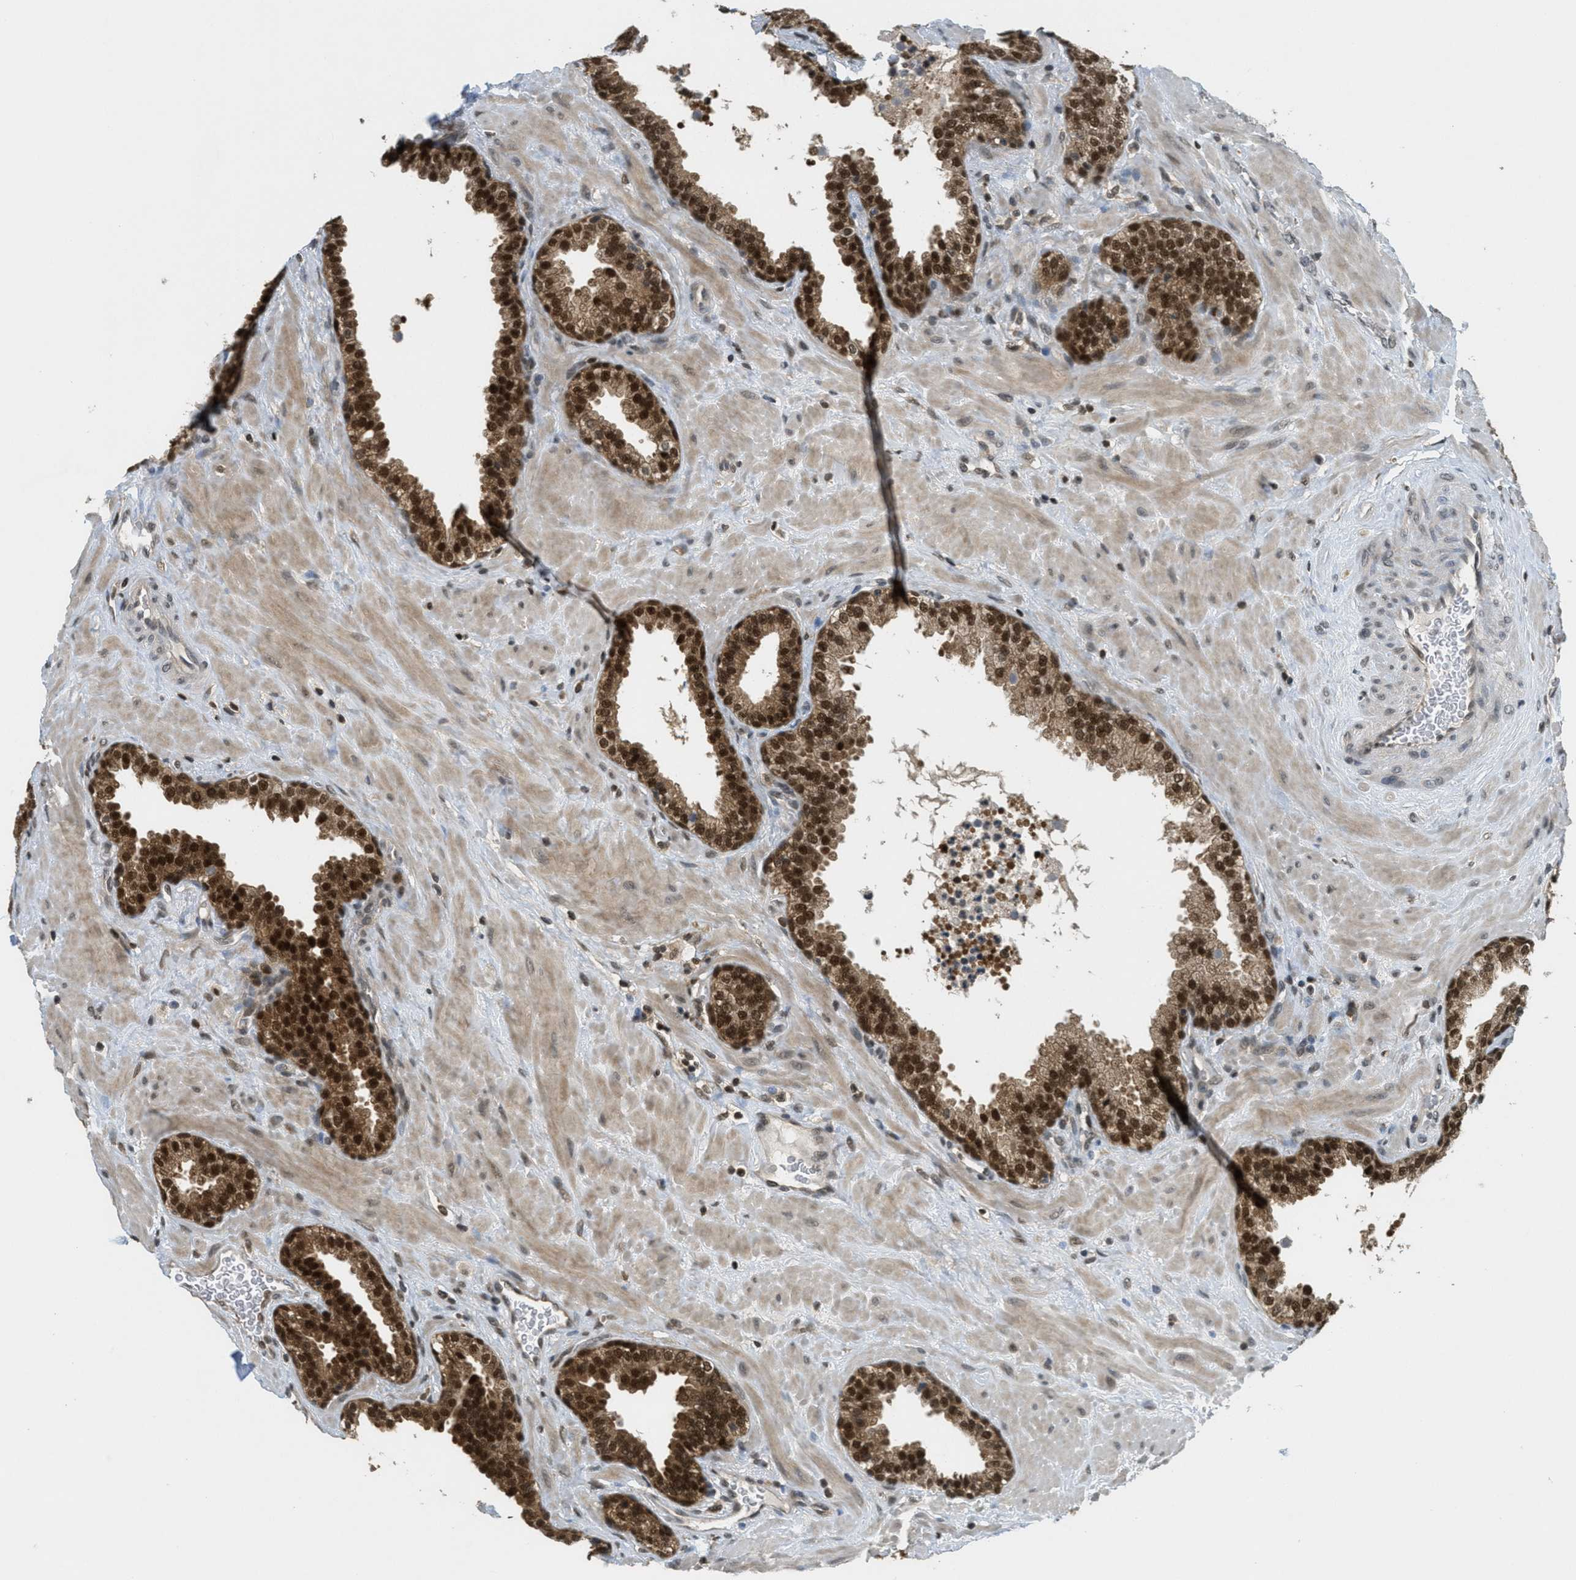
{"staining": {"intensity": "strong", "quantity": "25%-75%", "location": "cytoplasmic/membranous,nuclear"}, "tissue": "prostate", "cell_type": "Glandular cells", "image_type": "normal", "snomed": [{"axis": "morphology", "description": "Normal tissue, NOS"}, {"axis": "topography", "description": "Prostate"}], "caption": "Unremarkable prostate exhibits strong cytoplasmic/membranous,nuclear expression in about 25%-75% of glandular cells, visualized by immunohistochemistry. (DAB (3,3'-diaminobenzidine) IHC with brightfield microscopy, high magnification).", "gene": "DNAJB1", "patient": {"sex": "male", "age": 51}}